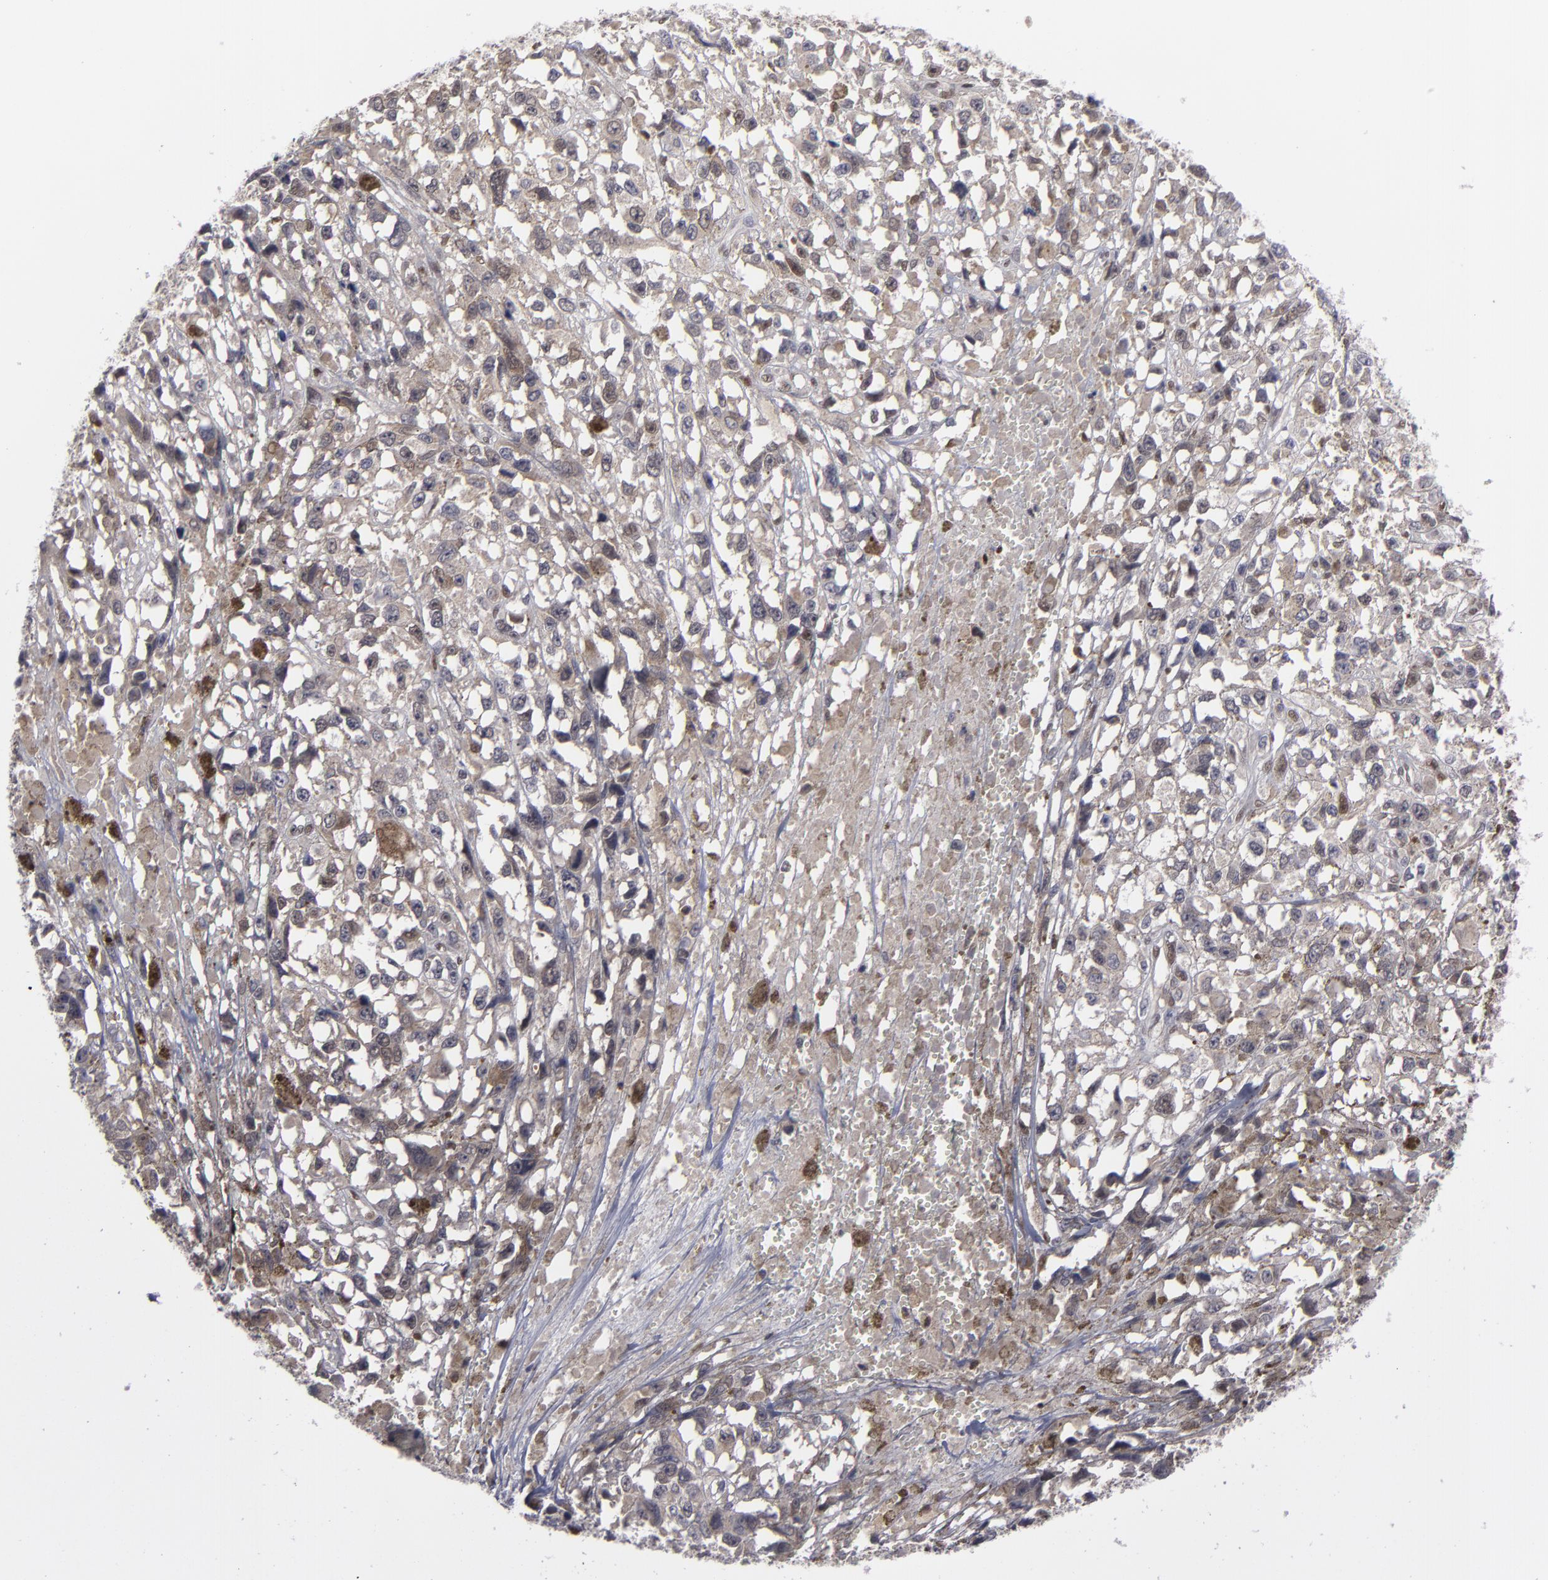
{"staining": {"intensity": "weak", "quantity": "<25%", "location": "cytoplasmic/membranous,nuclear"}, "tissue": "melanoma", "cell_type": "Tumor cells", "image_type": "cancer", "snomed": [{"axis": "morphology", "description": "Malignant melanoma, Metastatic site"}, {"axis": "topography", "description": "Lymph node"}], "caption": "Immunohistochemistry (IHC) of melanoma exhibits no expression in tumor cells.", "gene": "GSR", "patient": {"sex": "male", "age": 59}}